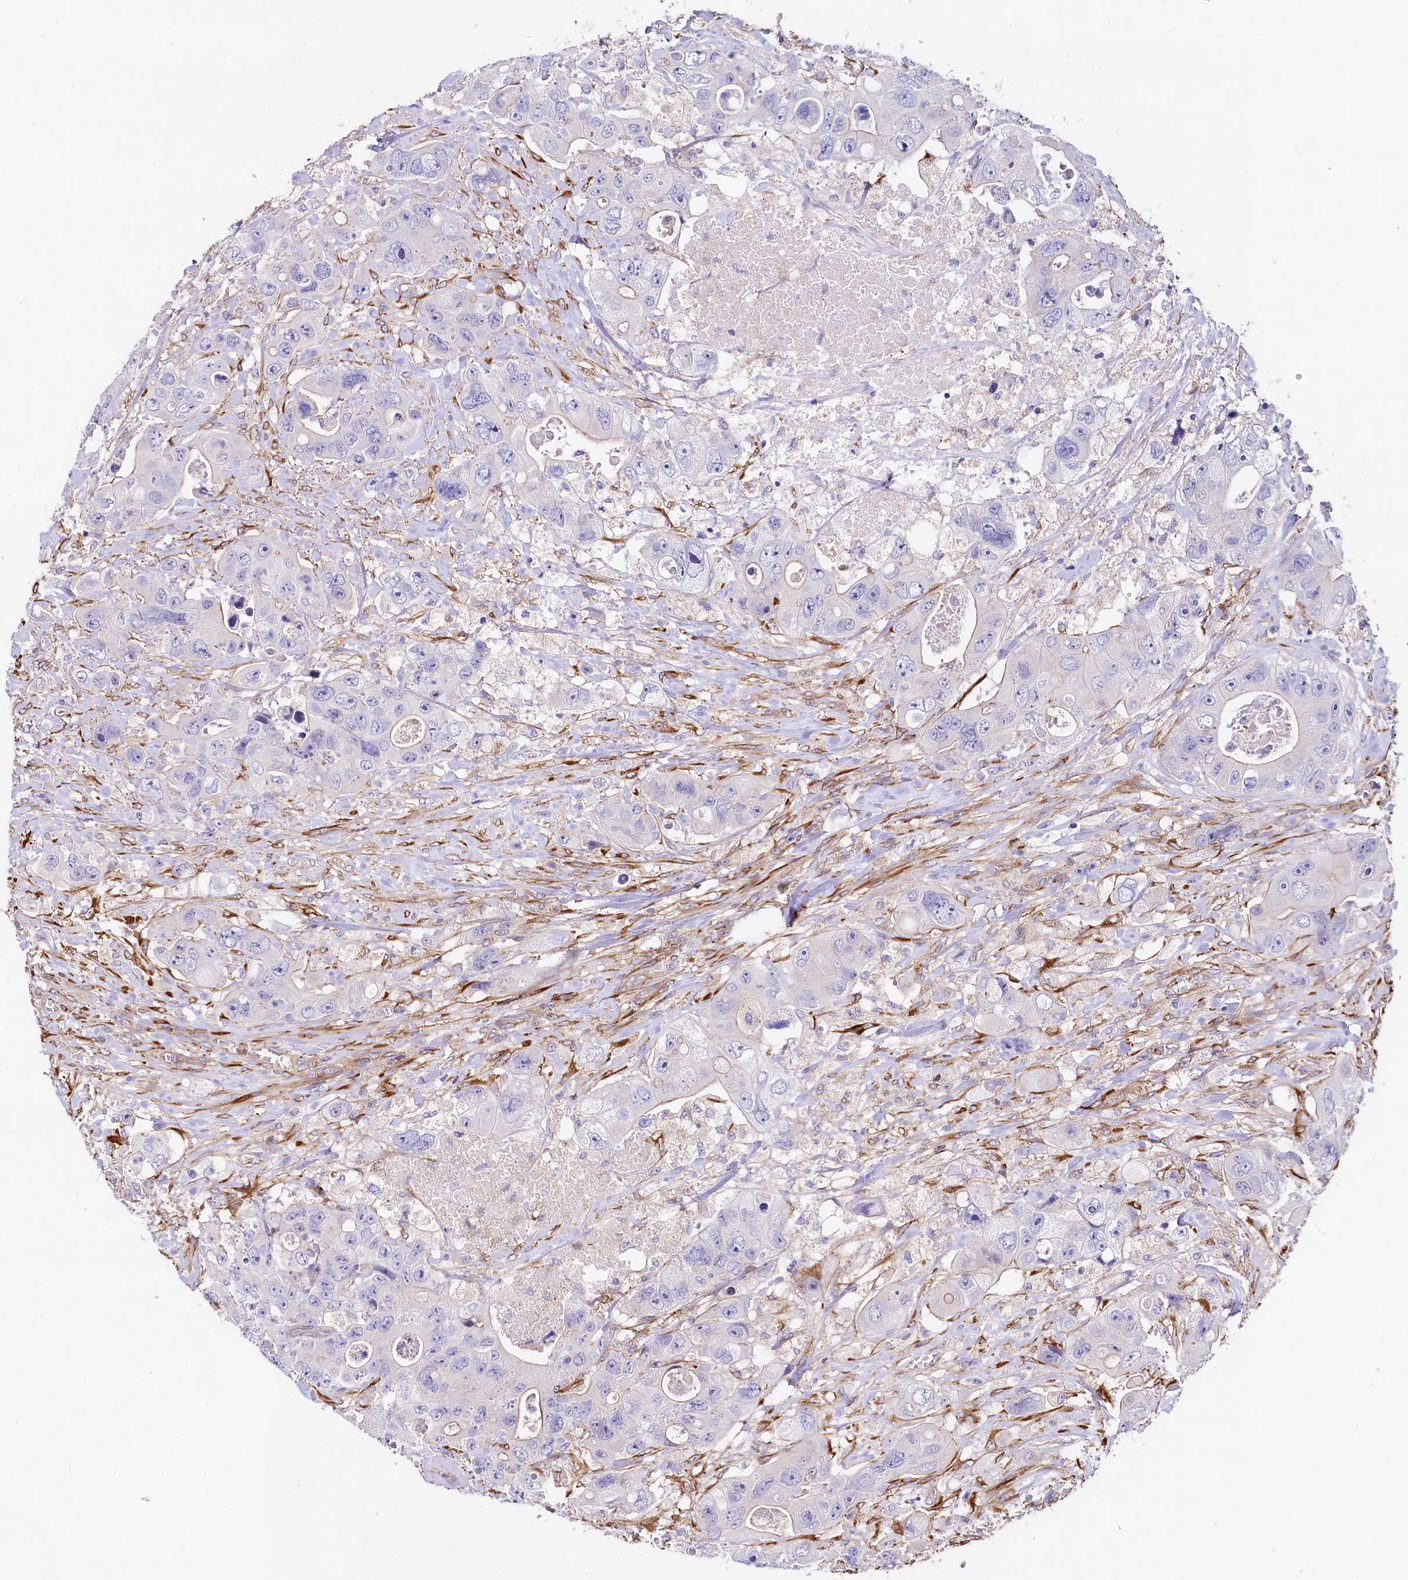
{"staining": {"intensity": "negative", "quantity": "none", "location": "none"}, "tissue": "colorectal cancer", "cell_type": "Tumor cells", "image_type": "cancer", "snomed": [{"axis": "morphology", "description": "Adenocarcinoma, NOS"}, {"axis": "topography", "description": "Colon"}], "caption": "Tumor cells show no significant protein expression in colorectal cancer (adenocarcinoma).", "gene": "FCHSD2", "patient": {"sex": "female", "age": 46}}